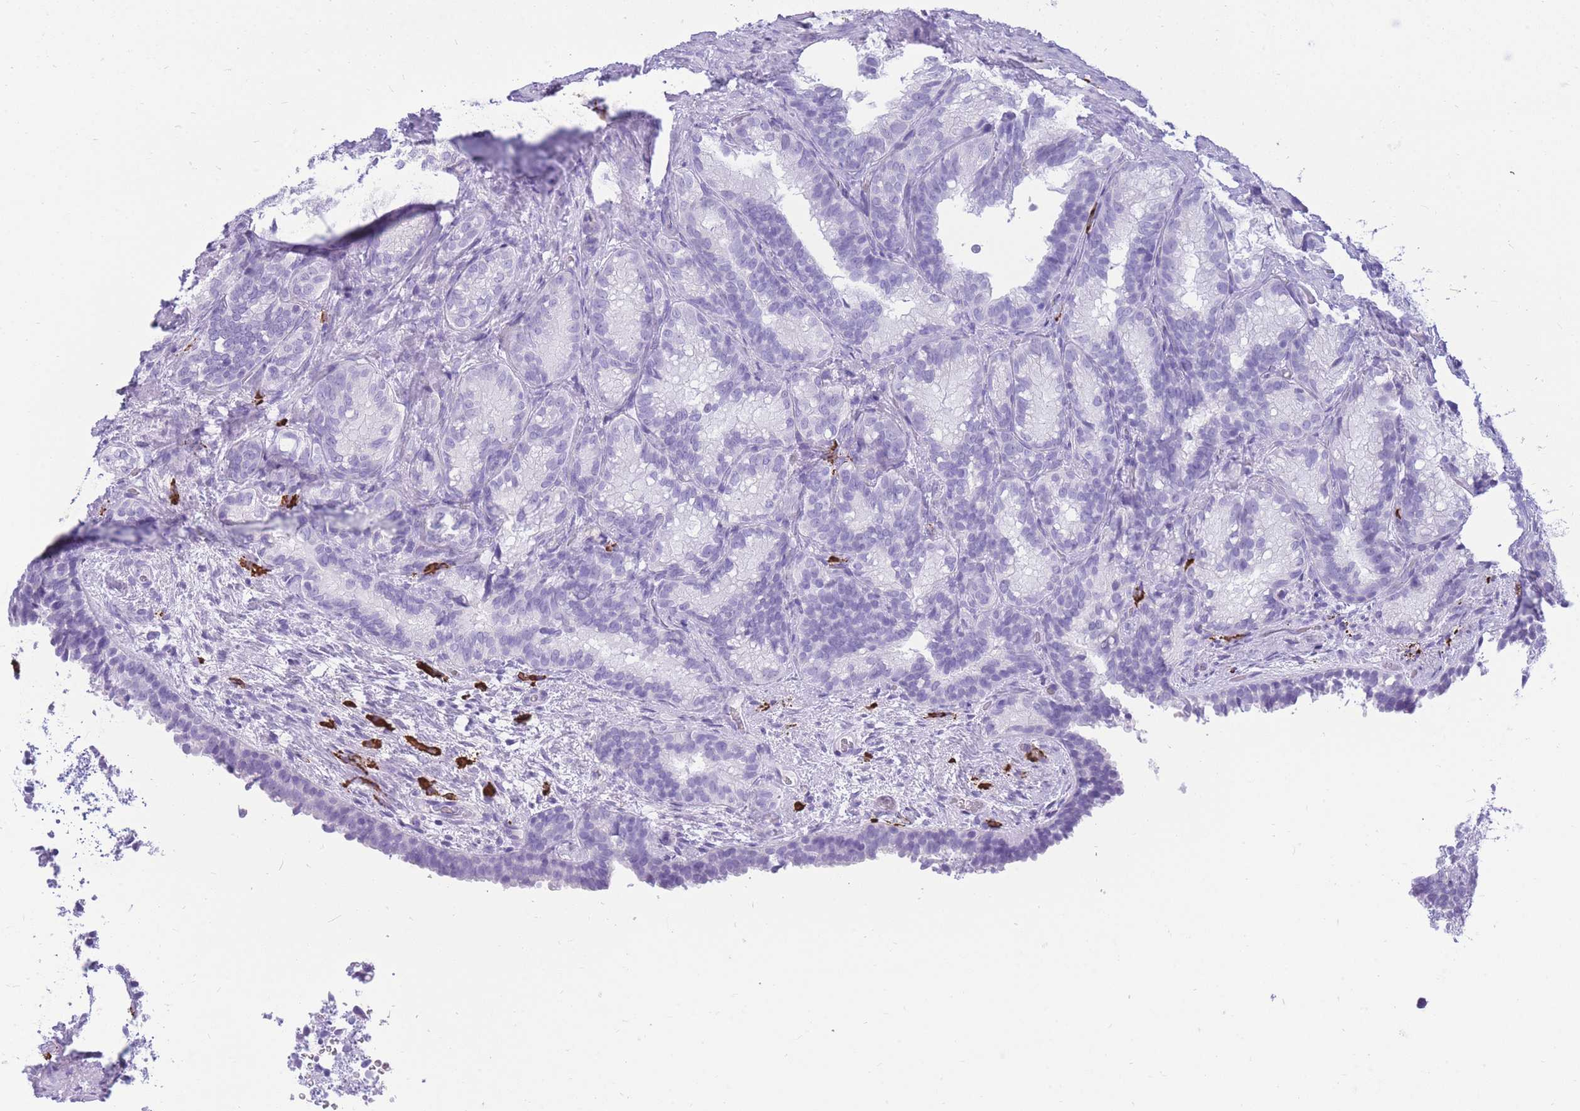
{"staining": {"intensity": "negative", "quantity": "none", "location": "none"}, "tissue": "seminal vesicle", "cell_type": "Glandular cells", "image_type": "normal", "snomed": [{"axis": "morphology", "description": "Normal tissue, NOS"}, {"axis": "topography", "description": "Seminal veicle"}], "caption": "This is an immunohistochemistry (IHC) histopathology image of benign seminal vesicle. There is no staining in glandular cells.", "gene": "ZFP62", "patient": {"sex": "male", "age": 58}}